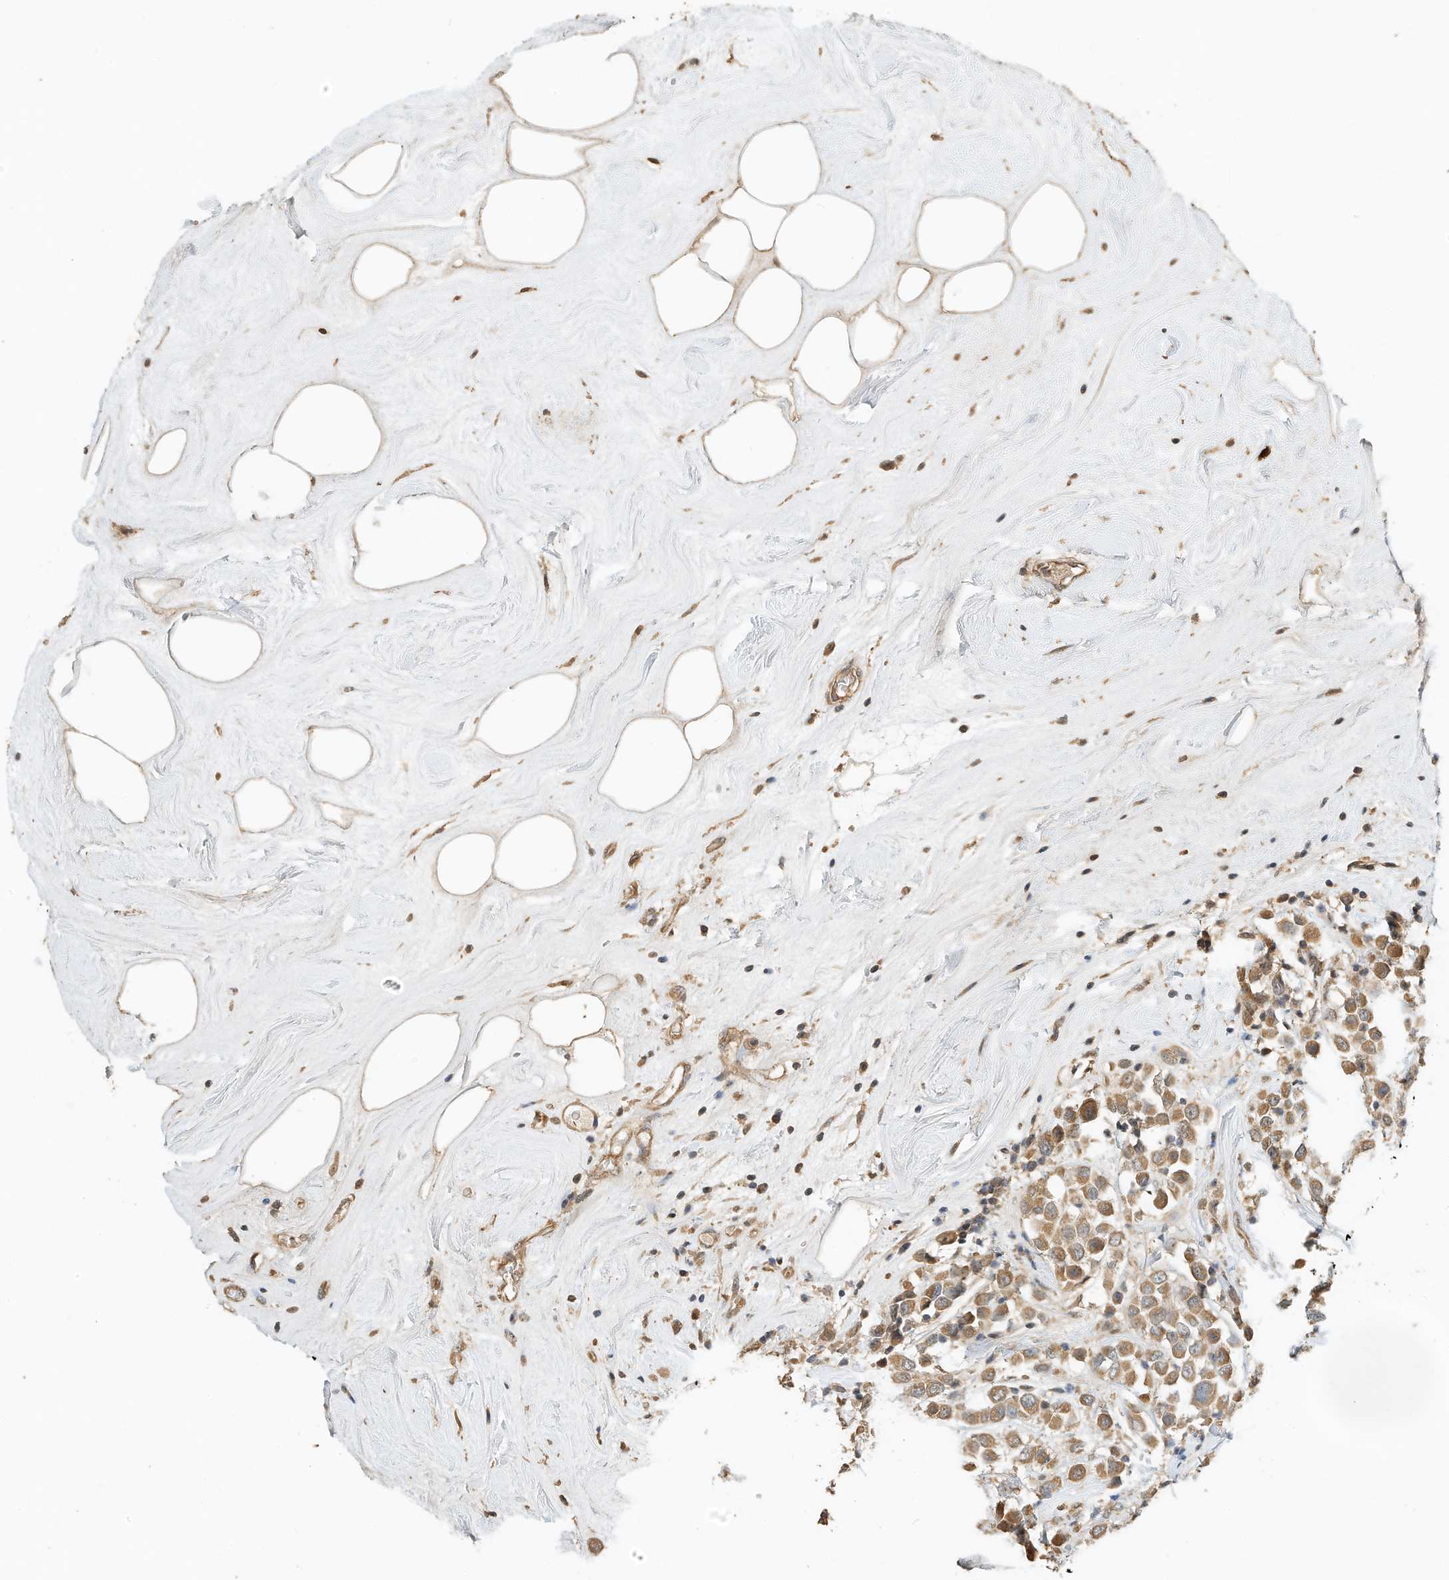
{"staining": {"intensity": "moderate", "quantity": ">75%", "location": "cytoplasmic/membranous"}, "tissue": "breast cancer", "cell_type": "Tumor cells", "image_type": "cancer", "snomed": [{"axis": "morphology", "description": "Duct carcinoma"}, {"axis": "topography", "description": "Breast"}], "caption": "The histopathology image shows immunohistochemical staining of breast cancer. There is moderate cytoplasmic/membranous staining is identified in approximately >75% of tumor cells. The staining was performed using DAB (3,3'-diaminobenzidine), with brown indicating positive protein expression. Nuclei are stained blue with hematoxylin.", "gene": "OFD1", "patient": {"sex": "female", "age": 61}}